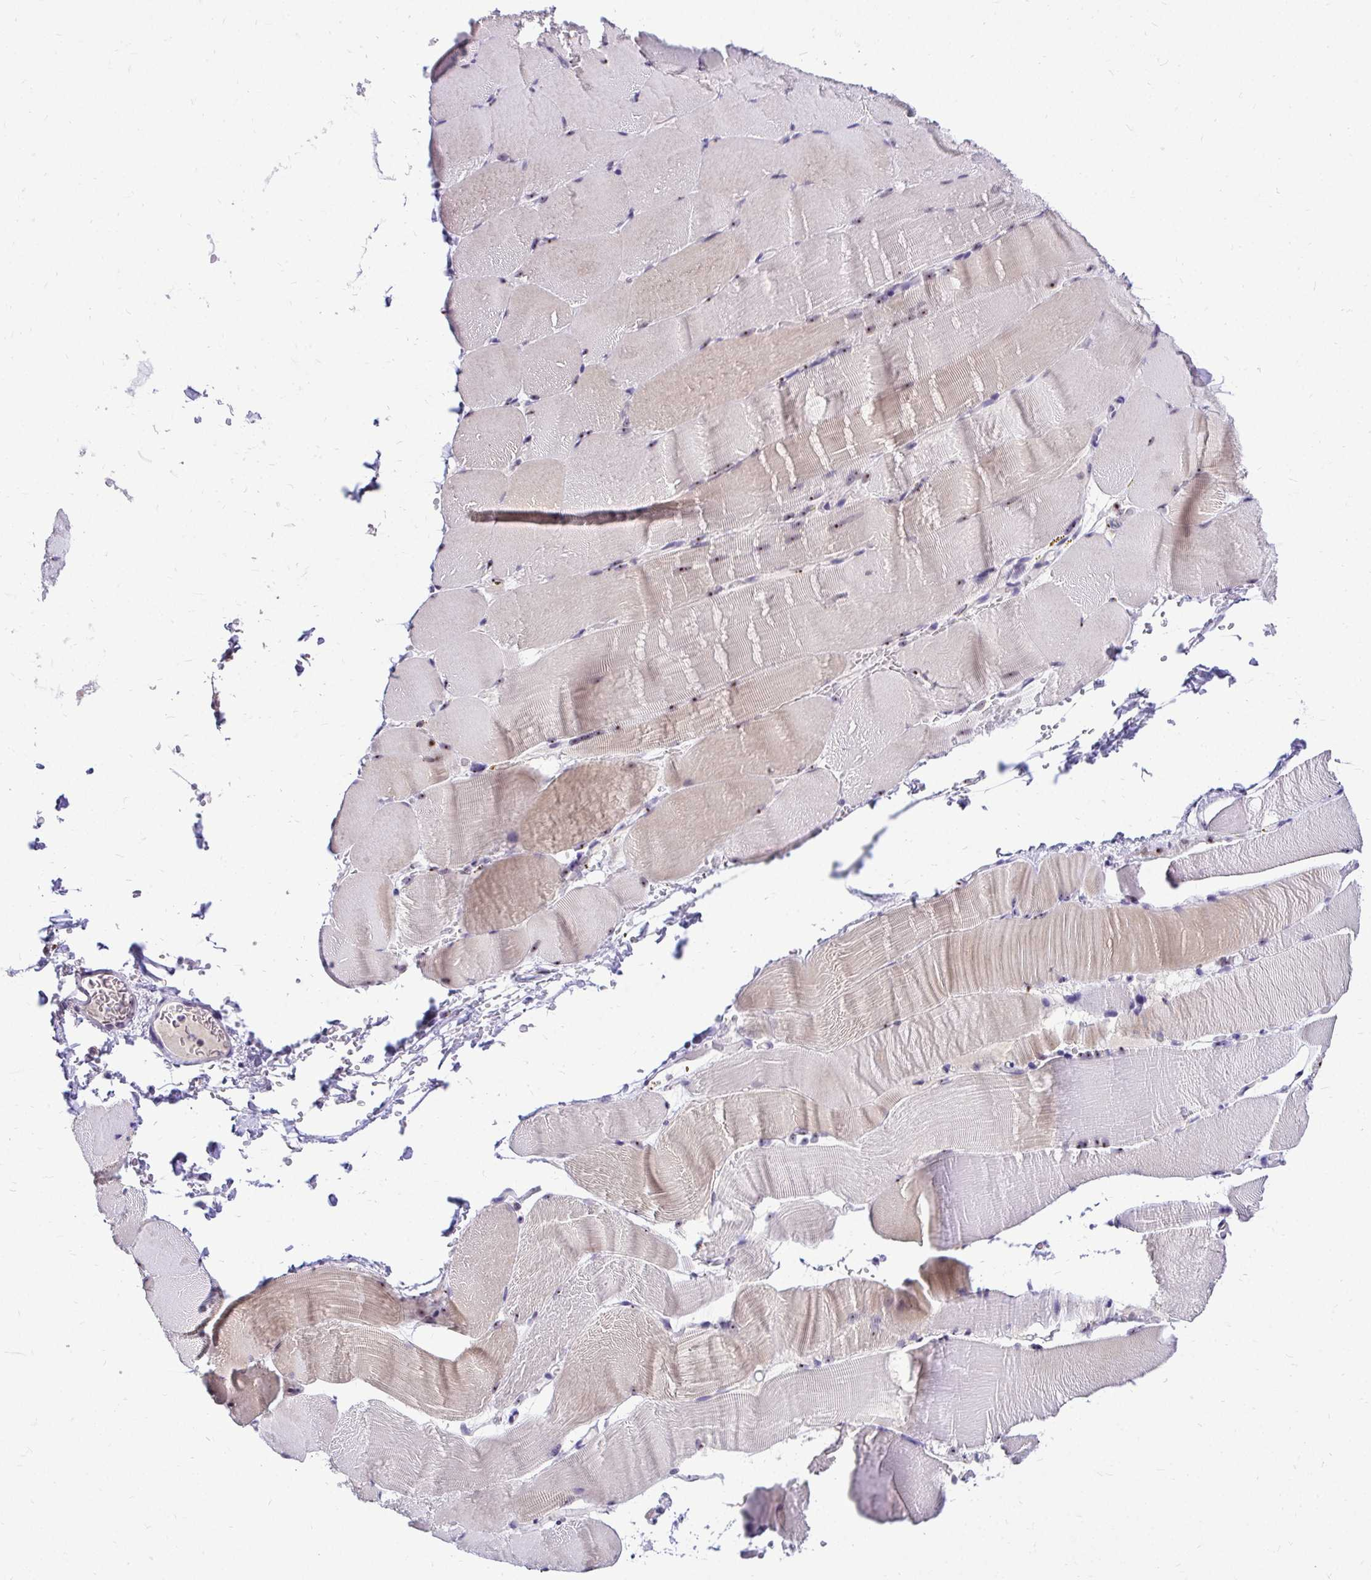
{"staining": {"intensity": "weak", "quantity": "<25%", "location": "cytoplasmic/membranous"}, "tissue": "skeletal muscle", "cell_type": "Myocytes", "image_type": "normal", "snomed": [{"axis": "morphology", "description": "Normal tissue, NOS"}, {"axis": "topography", "description": "Skeletal muscle"}], "caption": "This is a micrograph of IHC staining of normal skeletal muscle, which shows no staining in myocytes. The staining was performed using DAB (3,3'-diaminobenzidine) to visualize the protein expression in brown, while the nuclei were stained in blue with hematoxylin (Magnification: 20x).", "gene": "NIFK", "patient": {"sex": "female", "age": 37}}